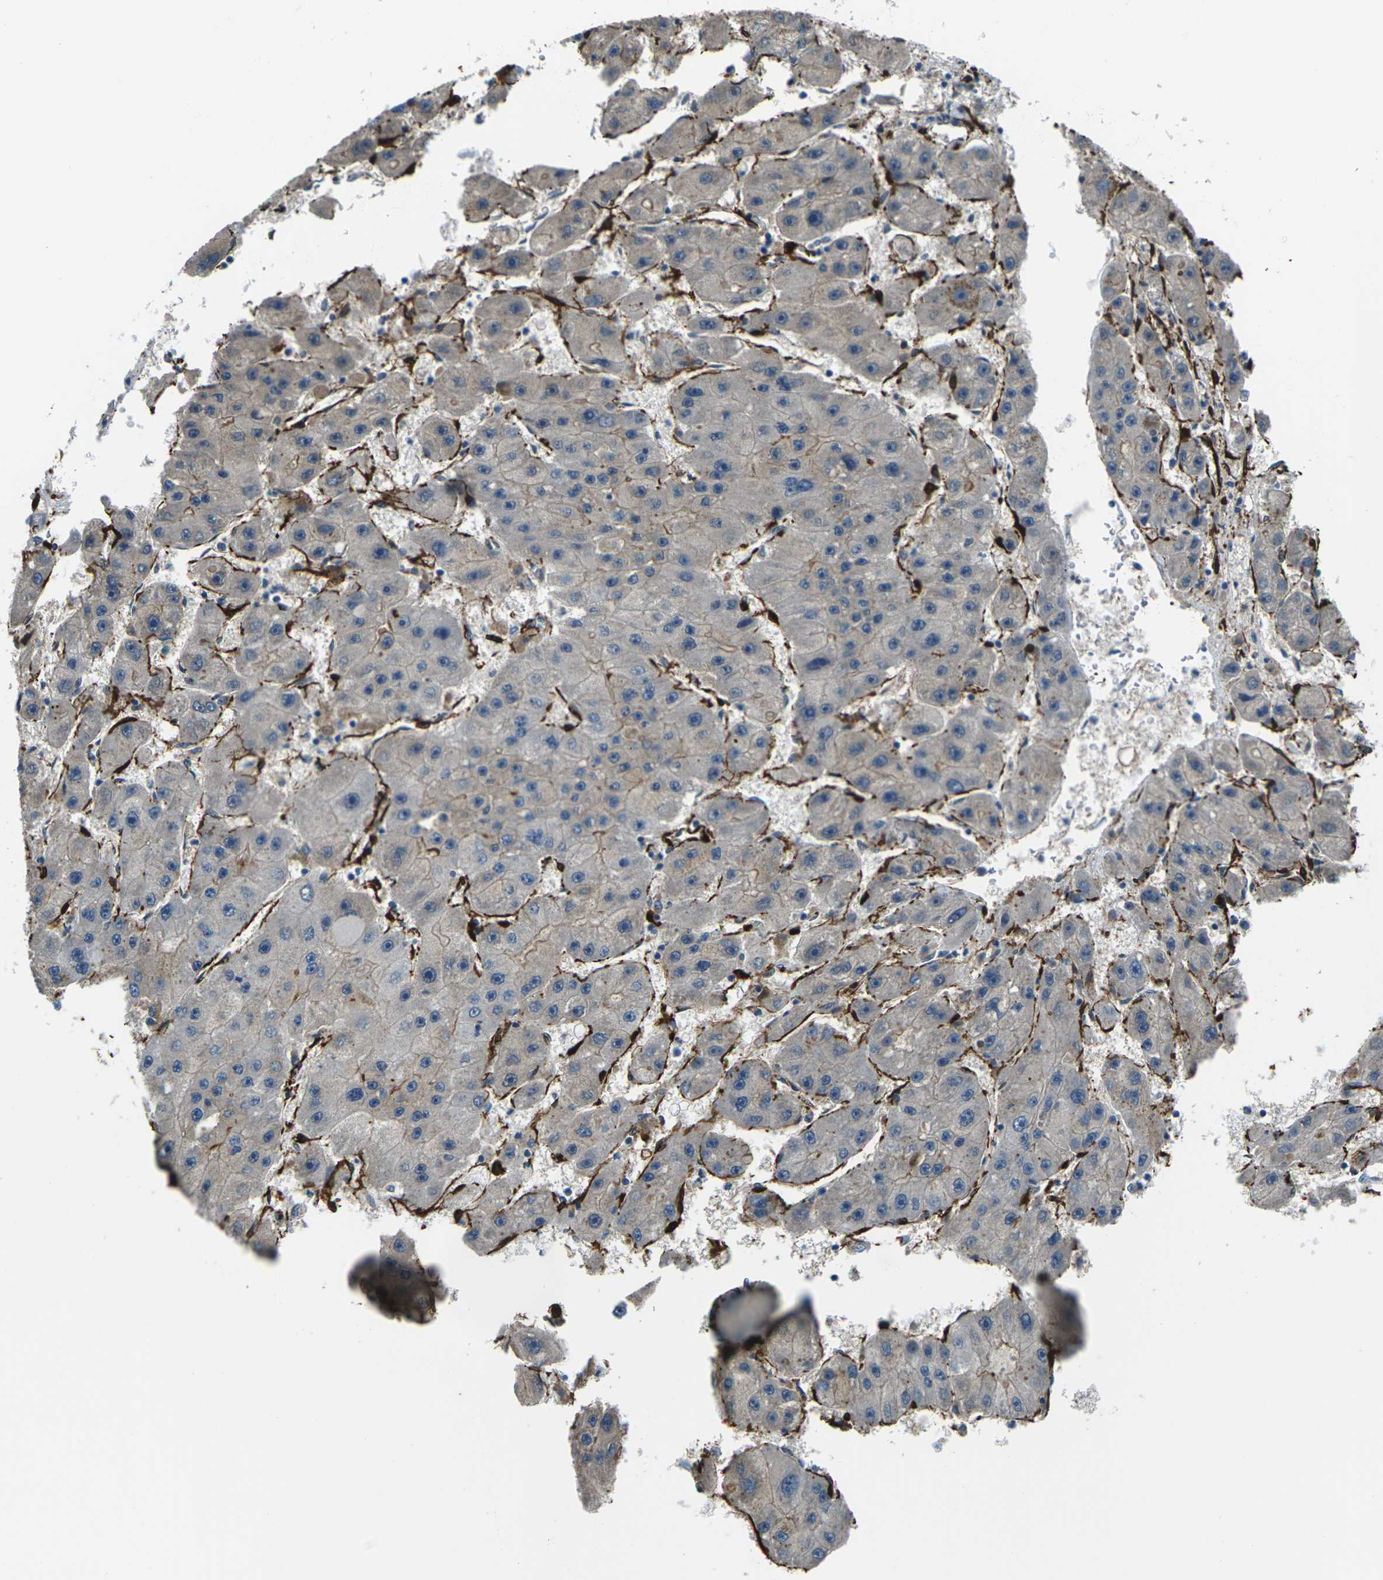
{"staining": {"intensity": "negative", "quantity": "none", "location": "none"}, "tissue": "liver cancer", "cell_type": "Tumor cells", "image_type": "cancer", "snomed": [{"axis": "morphology", "description": "Carcinoma, Hepatocellular, NOS"}, {"axis": "topography", "description": "Liver"}], "caption": "The image displays no significant staining in tumor cells of hepatocellular carcinoma (liver).", "gene": "GRAMD1C", "patient": {"sex": "female", "age": 61}}